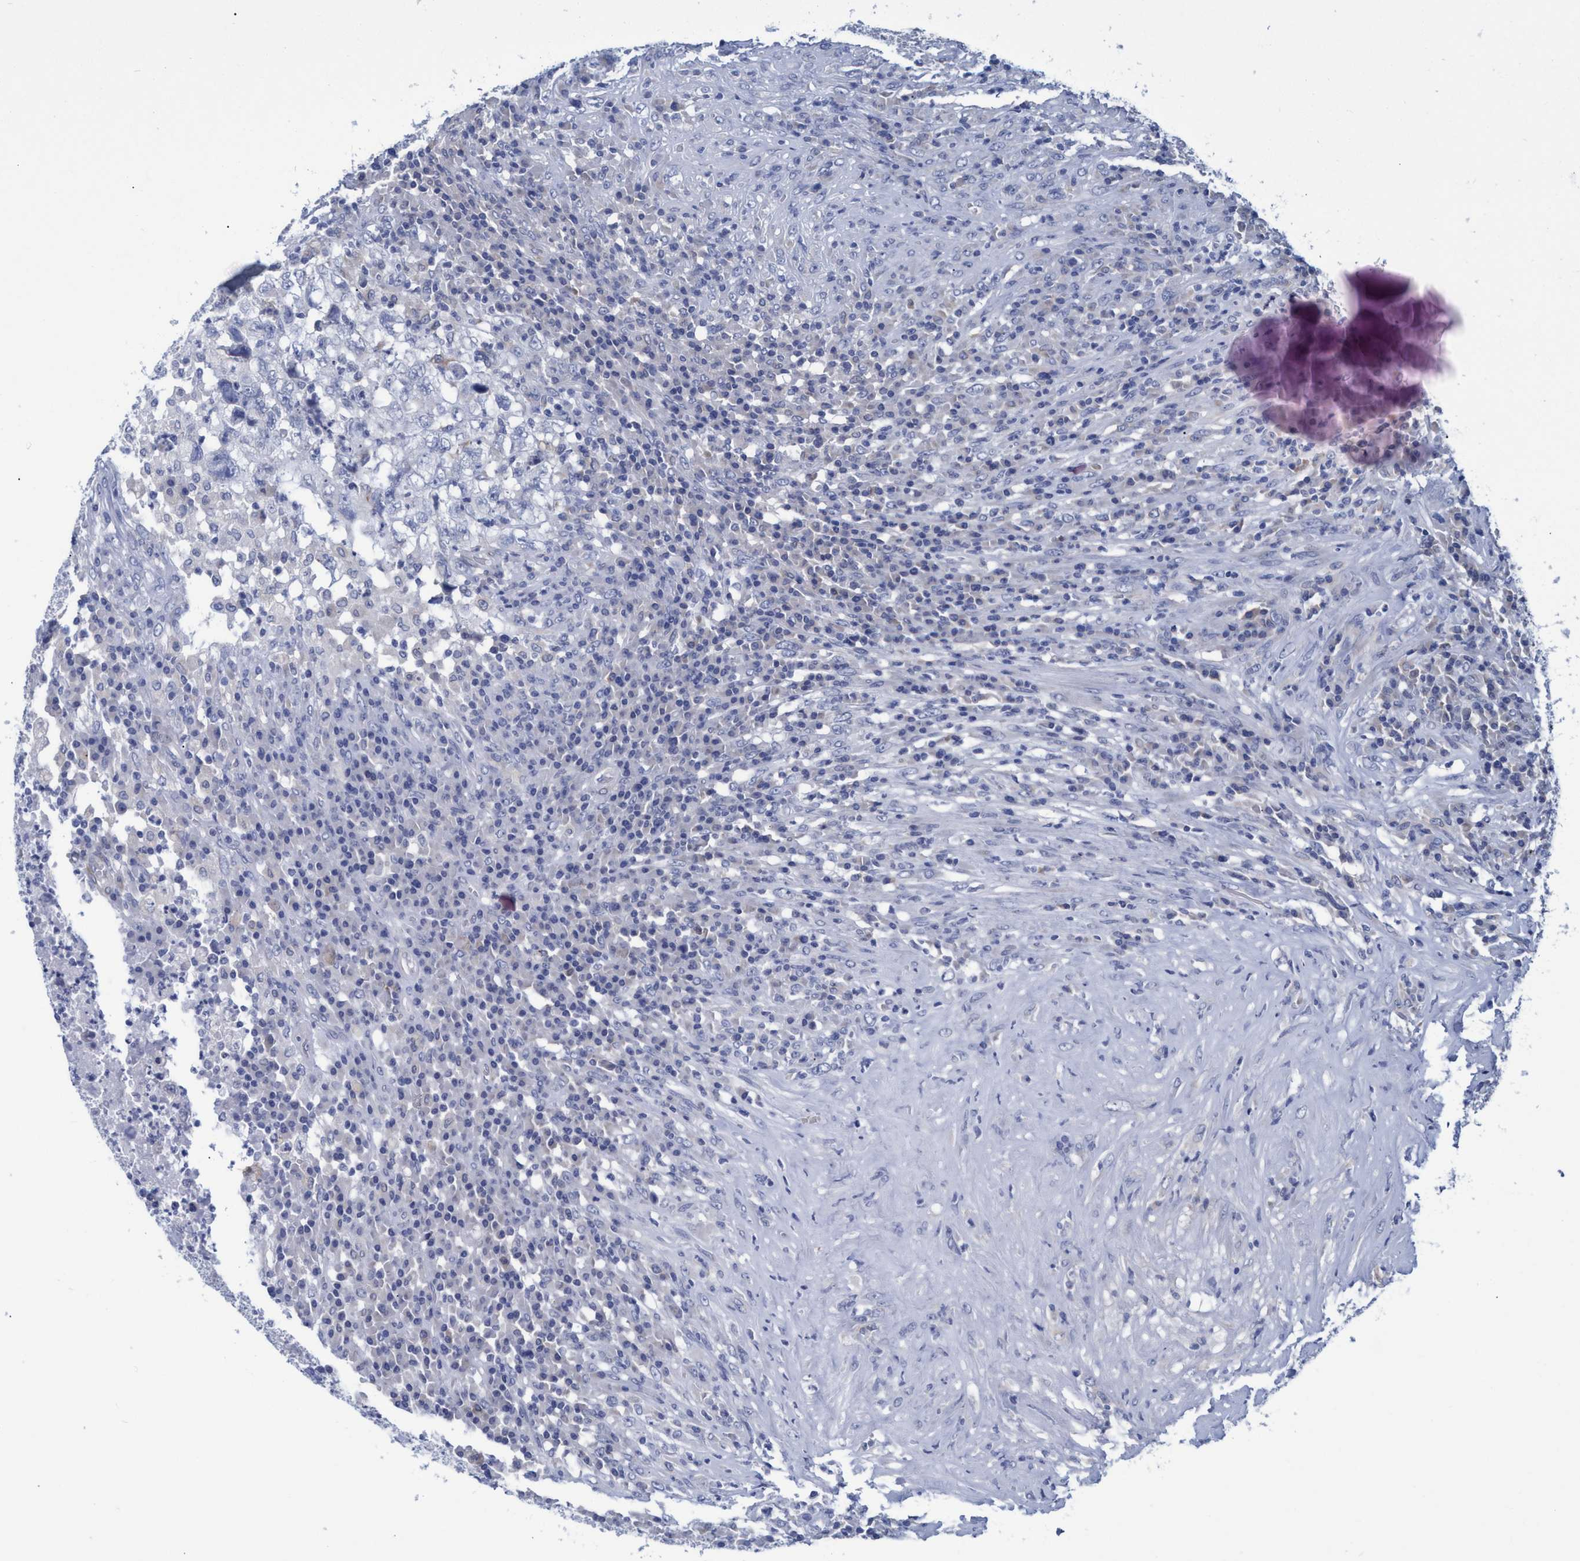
{"staining": {"intensity": "negative", "quantity": "none", "location": "none"}, "tissue": "testis cancer", "cell_type": "Tumor cells", "image_type": "cancer", "snomed": [{"axis": "morphology", "description": "Necrosis, NOS"}, {"axis": "morphology", "description": "Carcinoma, Embryonal, NOS"}, {"axis": "topography", "description": "Testis"}], "caption": "Testis cancer was stained to show a protein in brown. There is no significant staining in tumor cells. (Stains: DAB (3,3'-diaminobenzidine) immunohistochemistry with hematoxylin counter stain, Microscopy: brightfield microscopy at high magnification).", "gene": "SSTR3", "patient": {"sex": "male", "age": 19}}